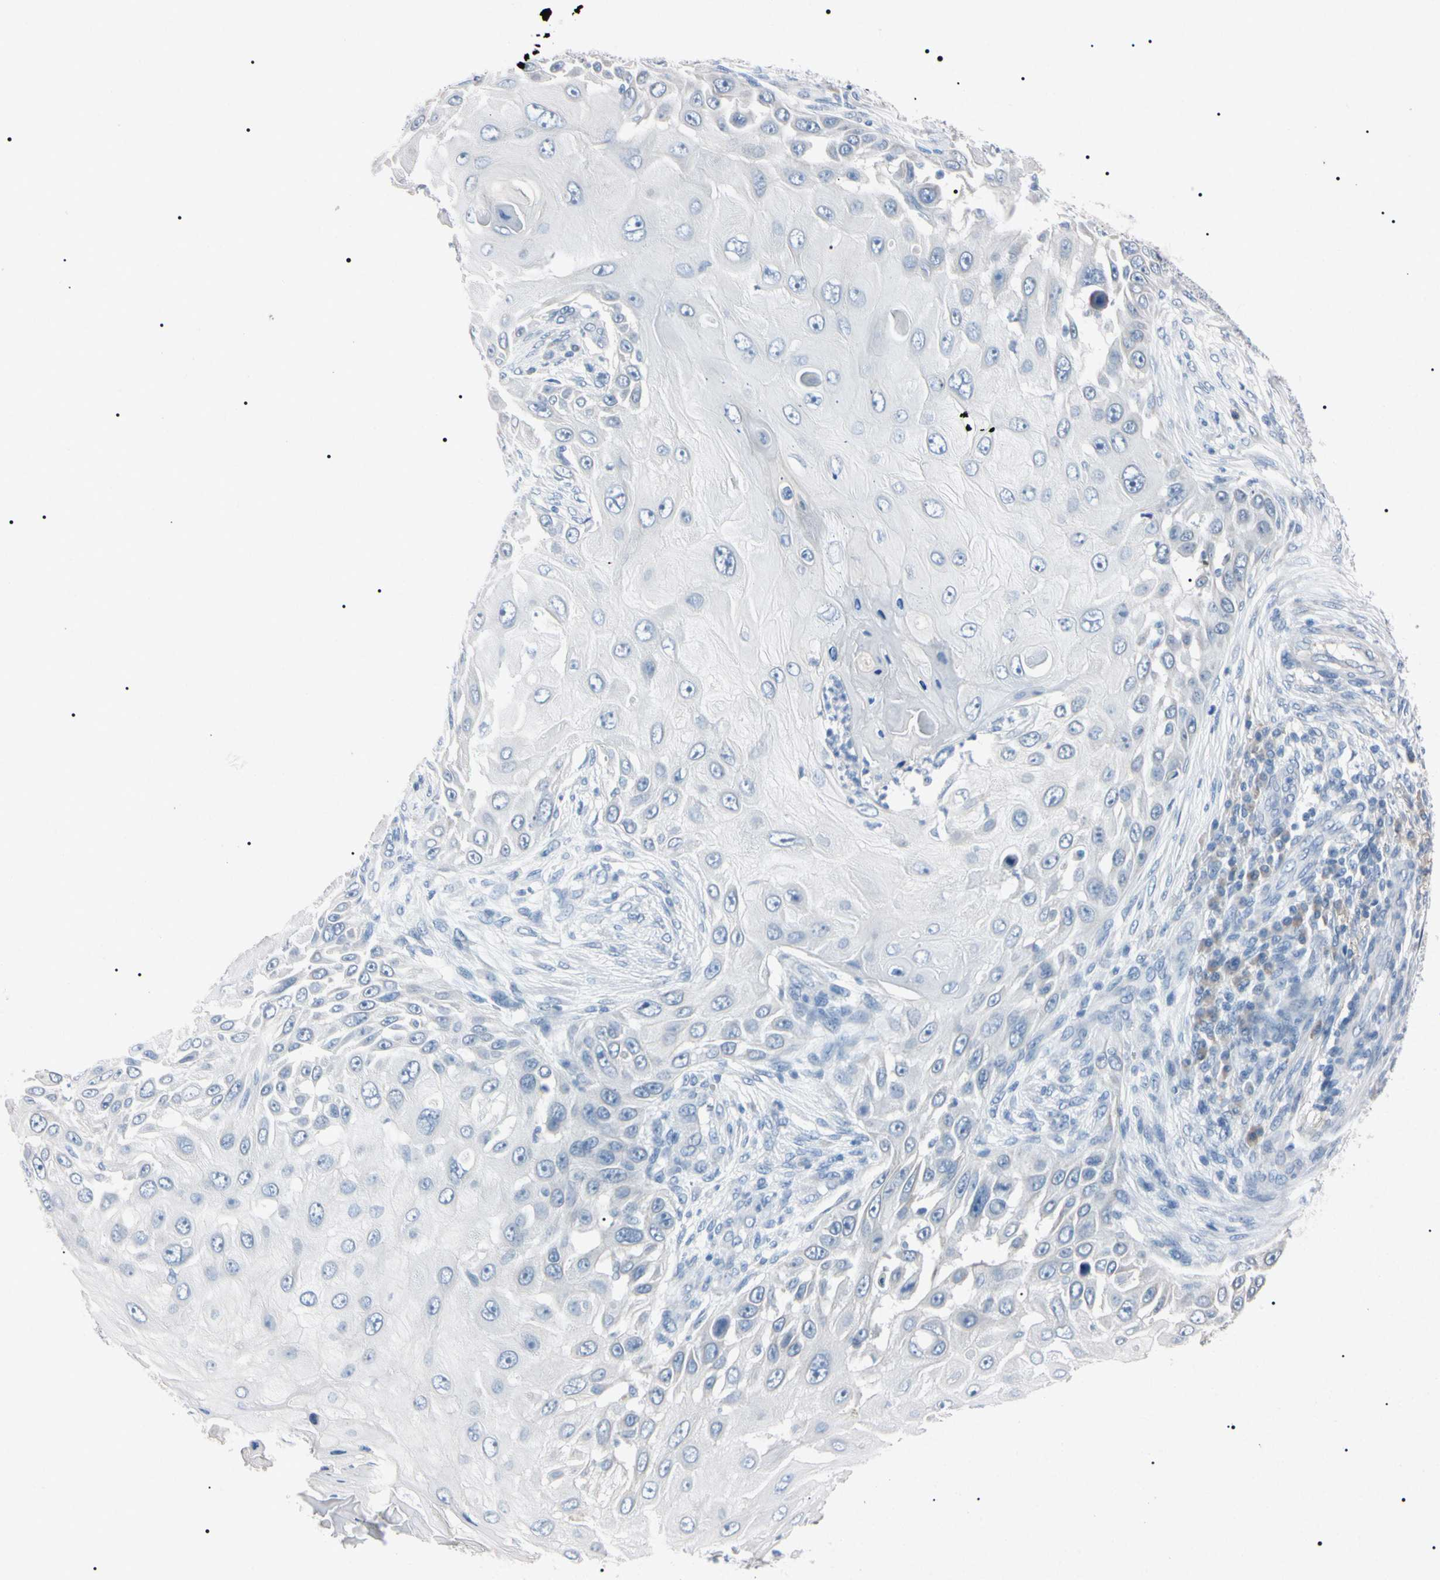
{"staining": {"intensity": "negative", "quantity": "none", "location": "none"}, "tissue": "skin cancer", "cell_type": "Tumor cells", "image_type": "cancer", "snomed": [{"axis": "morphology", "description": "Squamous cell carcinoma, NOS"}, {"axis": "topography", "description": "Skin"}], "caption": "Skin cancer (squamous cell carcinoma) stained for a protein using immunohistochemistry (IHC) displays no expression tumor cells.", "gene": "ELN", "patient": {"sex": "female", "age": 44}}